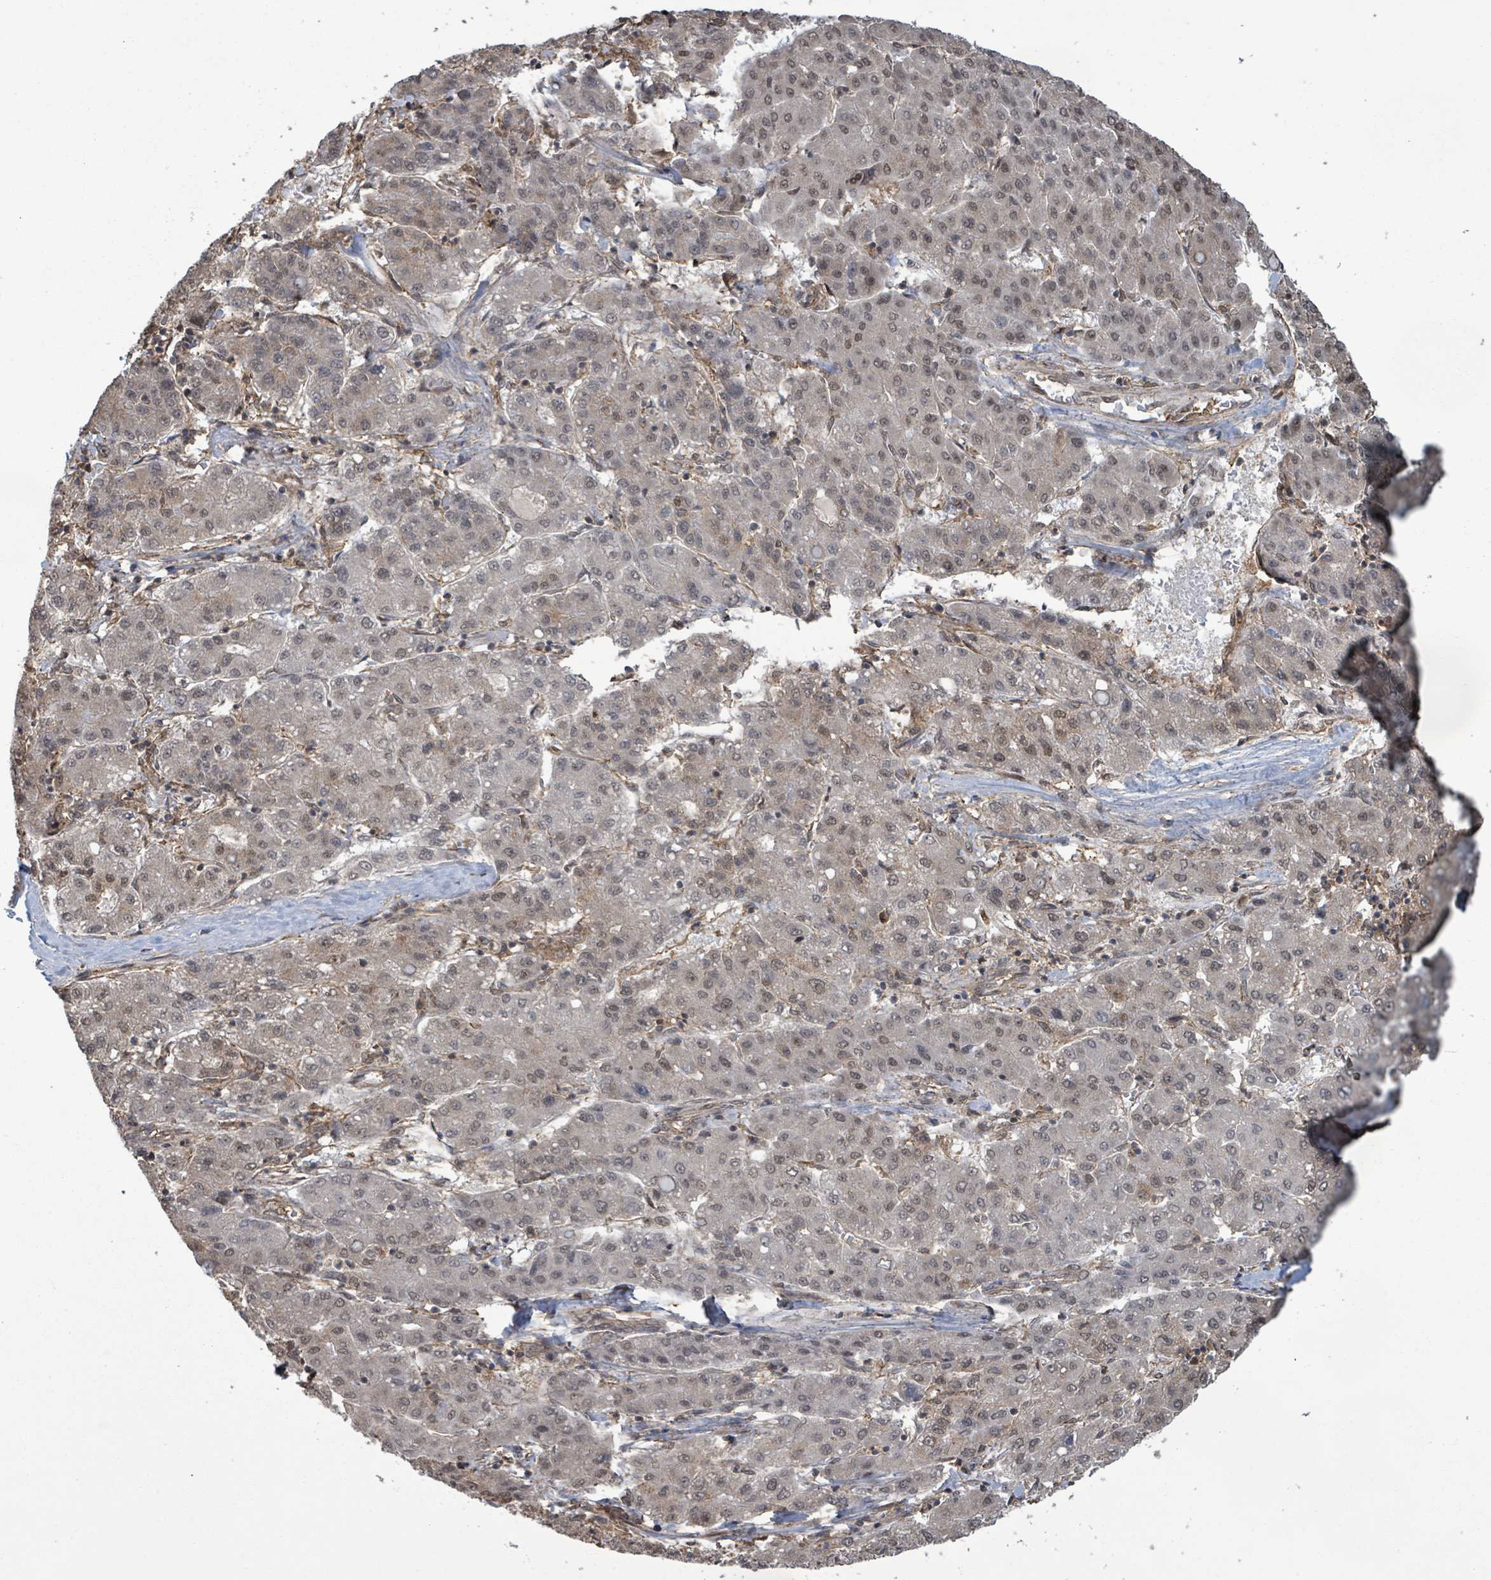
{"staining": {"intensity": "weak", "quantity": "25%-75%", "location": "nuclear"}, "tissue": "liver cancer", "cell_type": "Tumor cells", "image_type": "cancer", "snomed": [{"axis": "morphology", "description": "Carcinoma, Hepatocellular, NOS"}, {"axis": "topography", "description": "Liver"}], "caption": "IHC histopathology image of neoplastic tissue: liver cancer stained using immunohistochemistry (IHC) demonstrates low levels of weak protein expression localized specifically in the nuclear of tumor cells, appearing as a nuclear brown color.", "gene": "KLC1", "patient": {"sex": "male", "age": 65}}